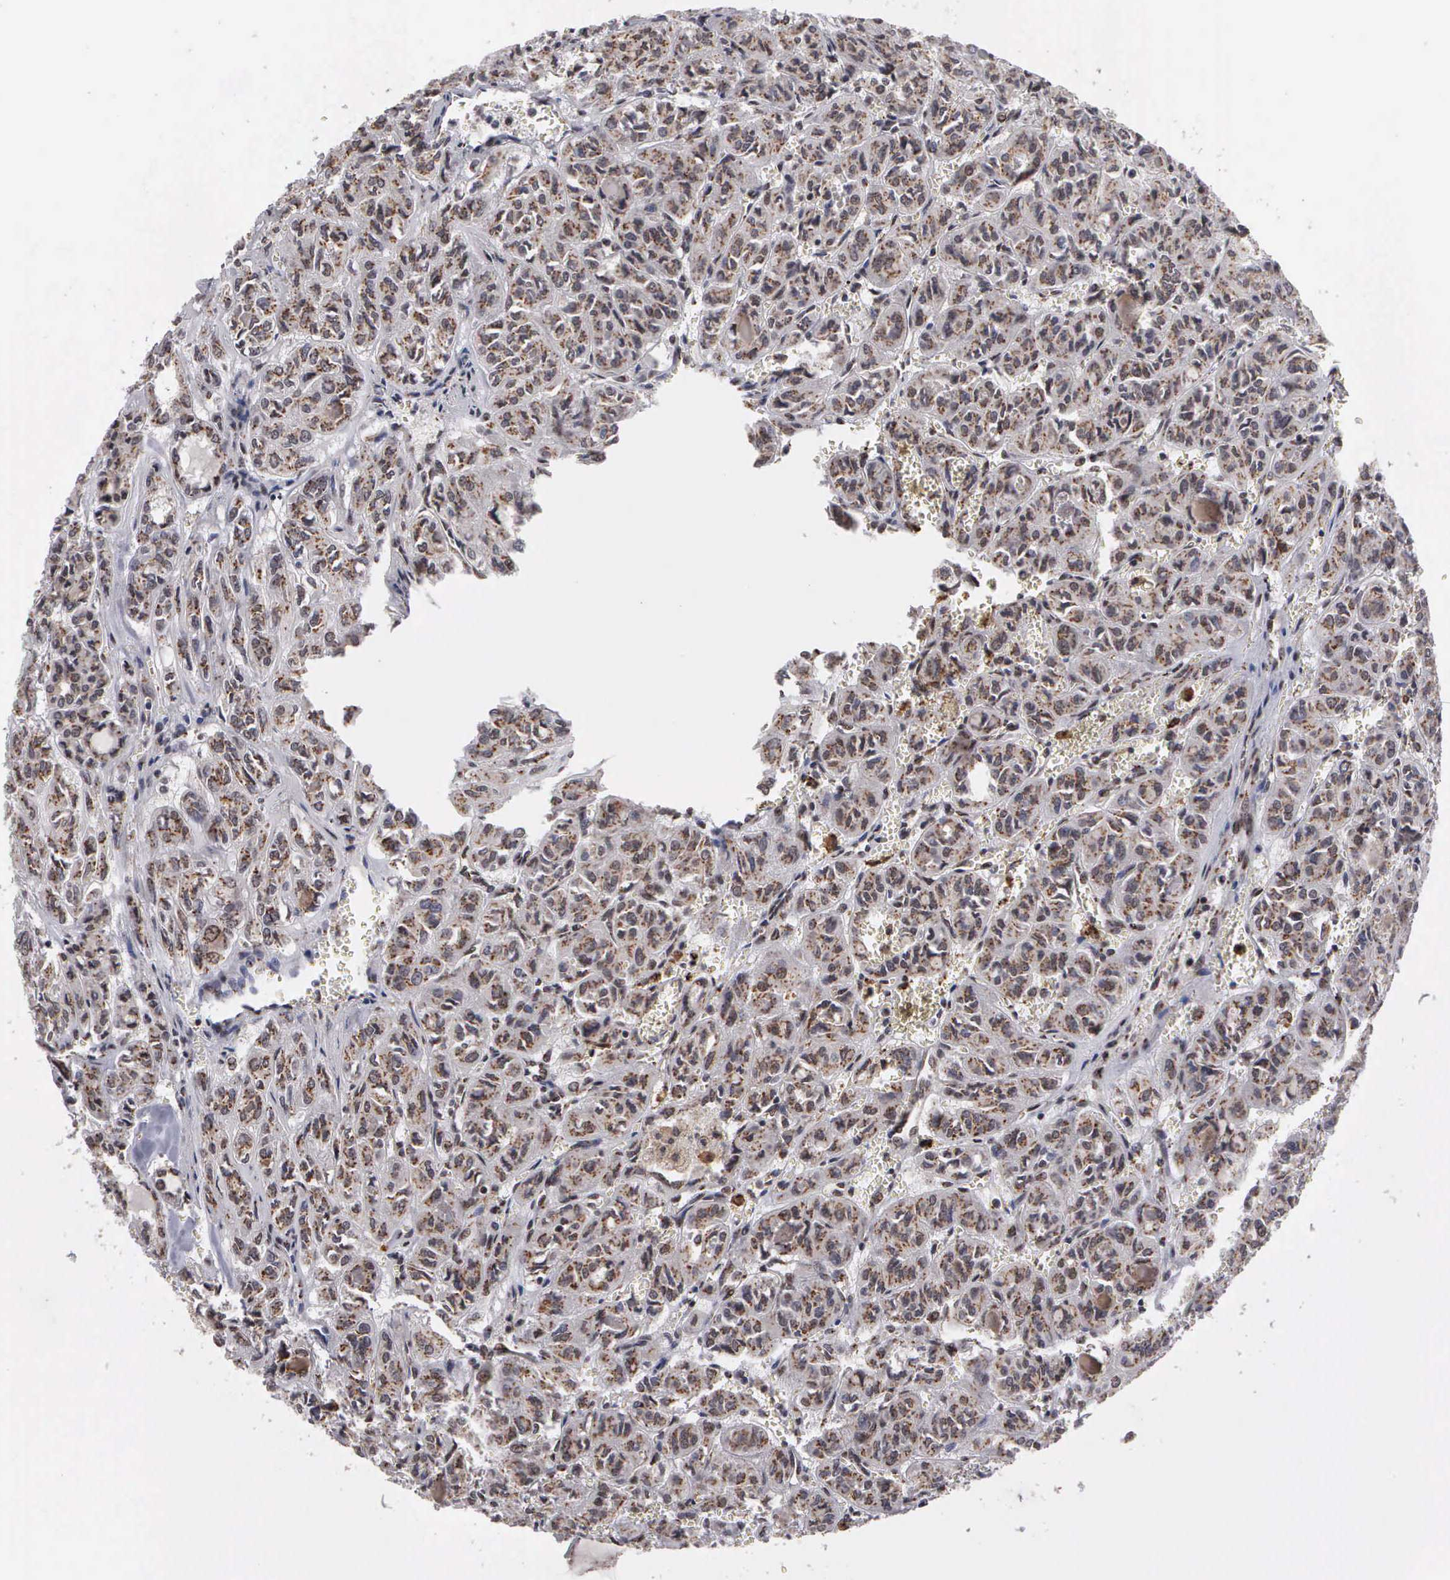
{"staining": {"intensity": "moderate", "quantity": ">75%", "location": "cytoplasmic/membranous,nuclear"}, "tissue": "thyroid cancer", "cell_type": "Tumor cells", "image_type": "cancer", "snomed": [{"axis": "morphology", "description": "Follicular adenoma carcinoma, NOS"}, {"axis": "topography", "description": "Thyroid gland"}], "caption": "Tumor cells show medium levels of moderate cytoplasmic/membranous and nuclear positivity in about >75% of cells in thyroid cancer (follicular adenoma carcinoma).", "gene": "GTF2A1", "patient": {"sex": "female", "age": 71}}